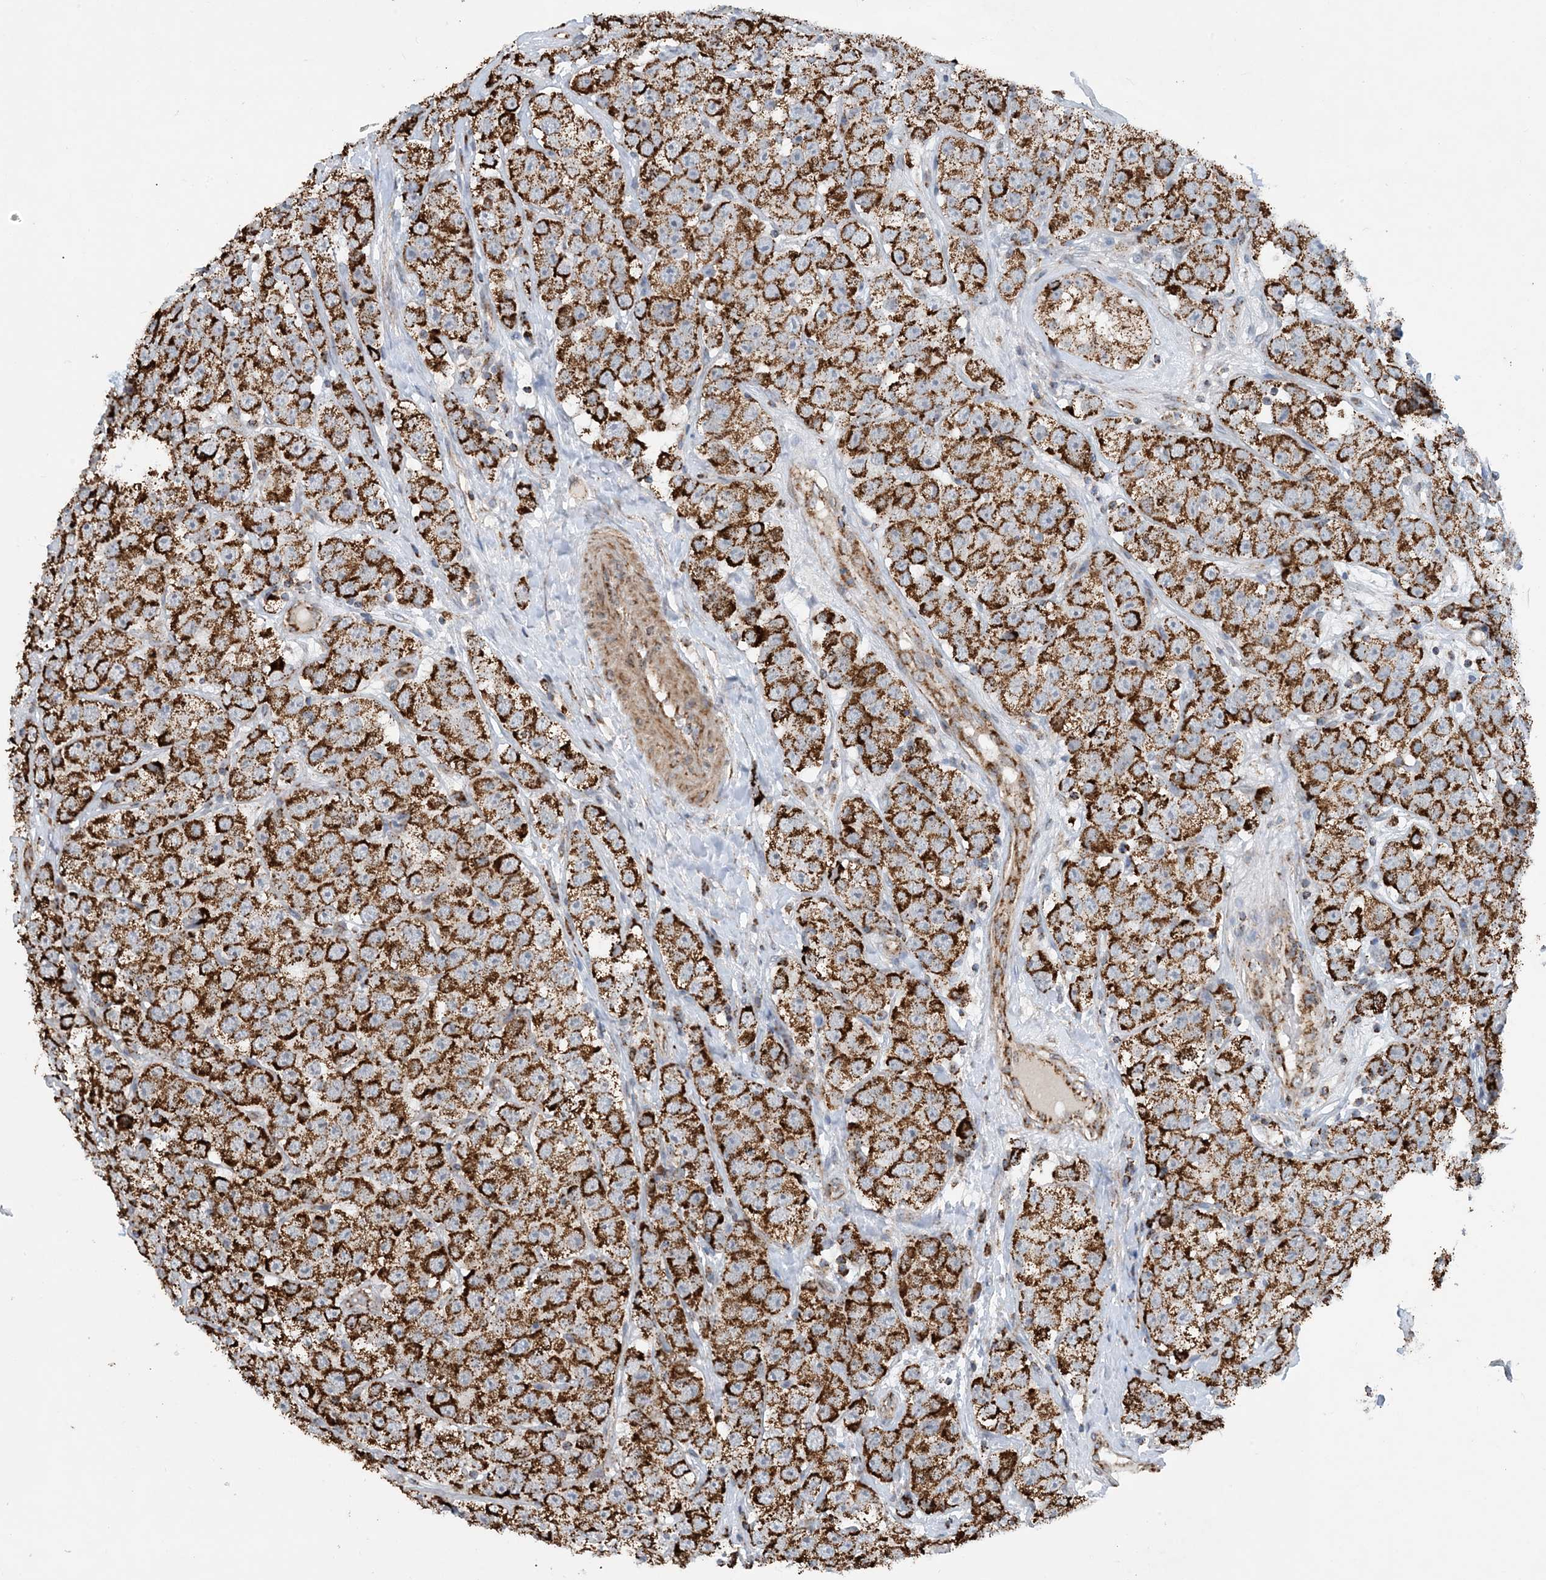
{"staining": {"intensity": "strong", "quantity": ">75%", "location": "cytoplasmic/membranous"}, "tissue": "testis cancer", "cell_type": "Tumor cells", "image_type": "cancer", "snomed": [{"axis": "morphology", "description": "Seminoma, NOS"}, {"axis": "topography", "description": "Testis"}], "caption": "Brown immunohistochemical staining in human testis seminoma reveals strong cytoplasmic/membranous staining in approximately >75% of tumor cells.", "gene": "PCDHGA1", "patient": {"sex": "male", "age": 28}}